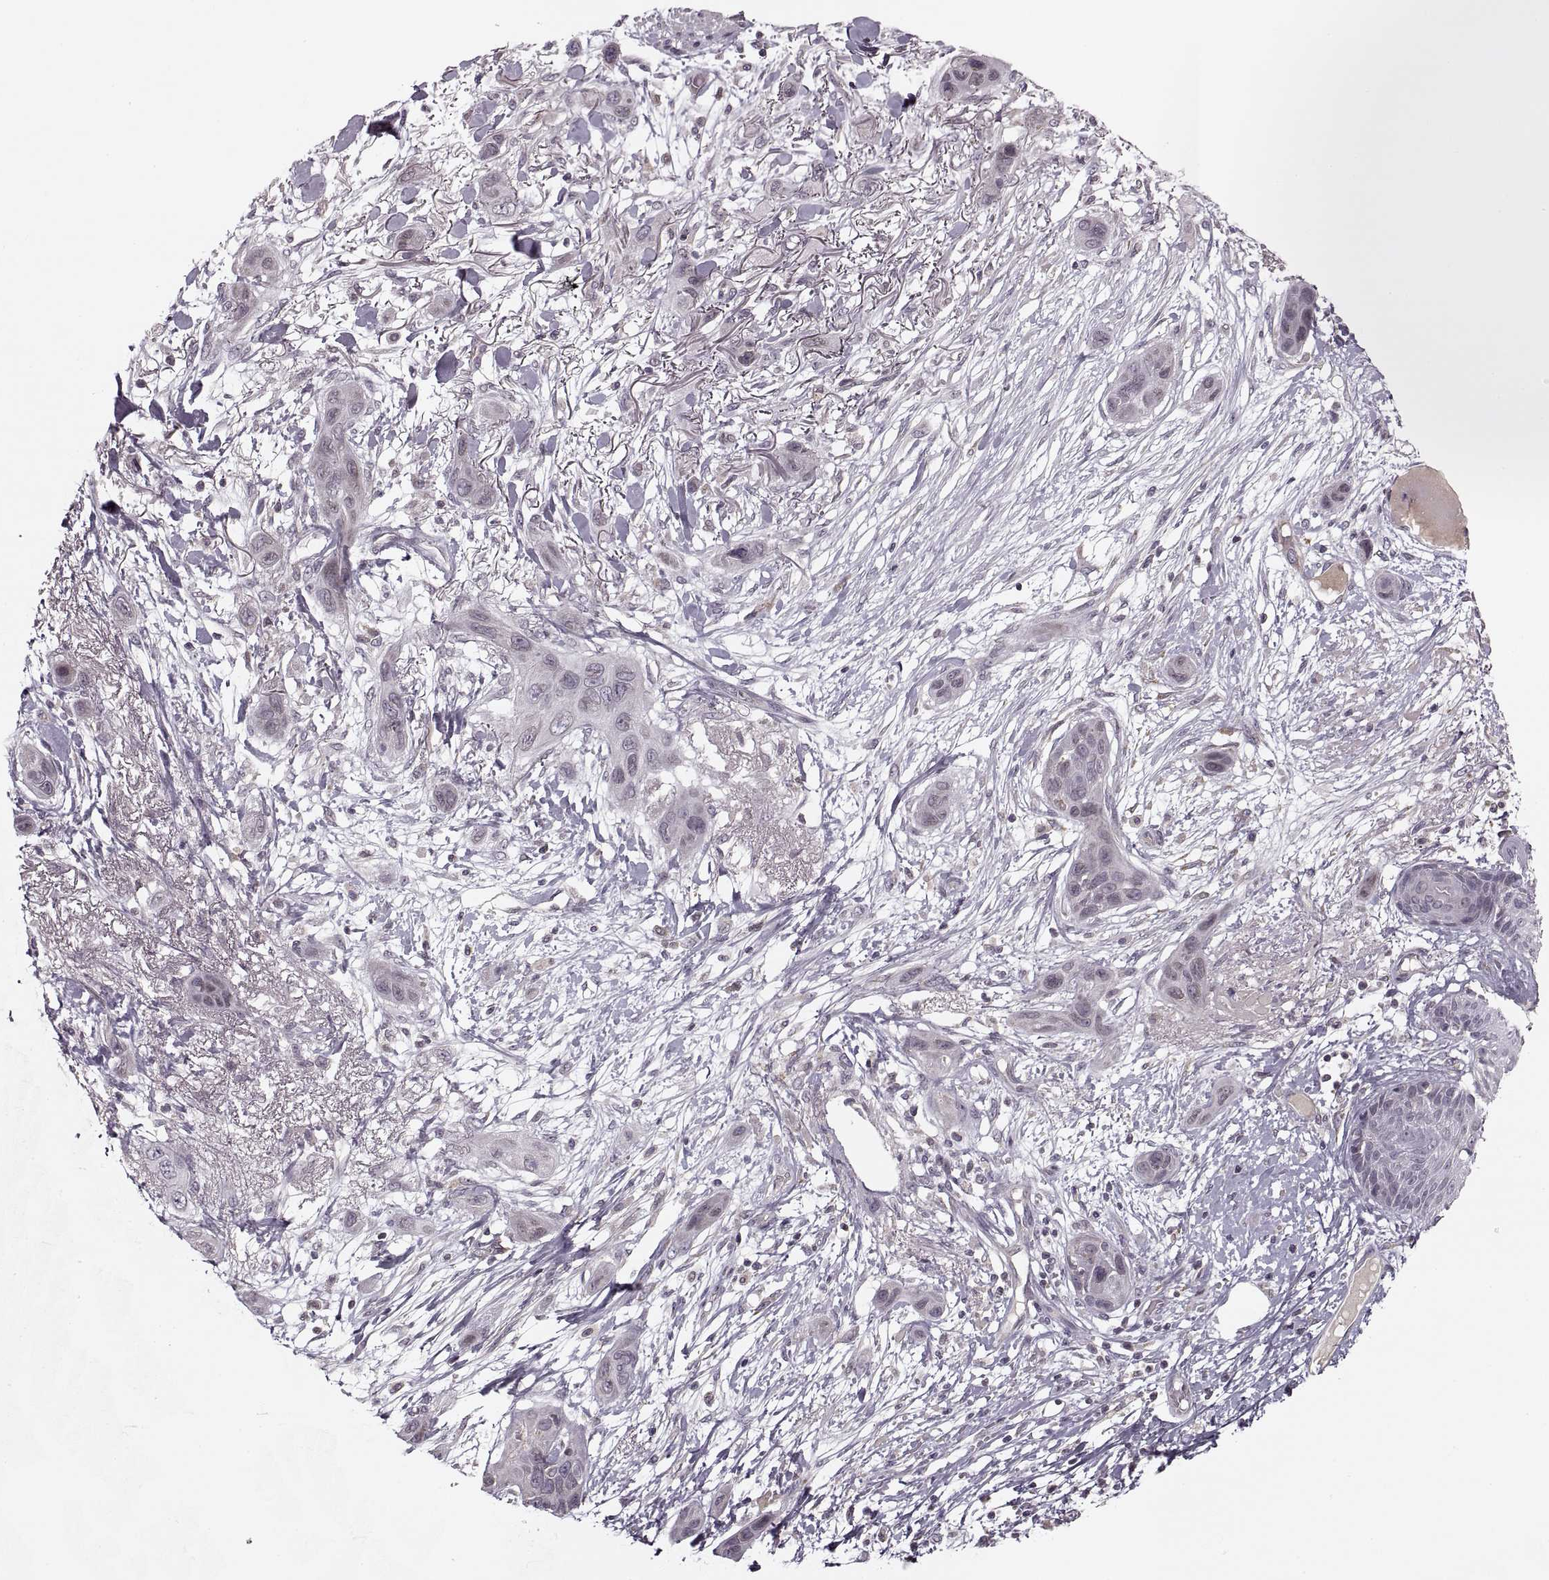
{"staining": {"intensity": "negative", "quantity": "none", "location": "none"}, "tissue": "skin cancer", "cell_type": "Tumor cells", "image_type": "cancer", "snomed": [{"axis": "morphology", "description": "Squamous cell carcinoma, NOS"}, {"axis": "topography", "description": "Skin"}], "caption": "Immunohistochemical staining of human skin cancer (squamous cell carcinoma) exhibits no significant expression in tumor cells. The staining was performed using DAB (3,3'-diaminobenzidine) to visualize the protein expression in brown, while the nuclei were stained in blue with hematoxylin (Magnification: 20x).", "gene": "ASIC3", "patient": {"sex": "male", "age": 79}}